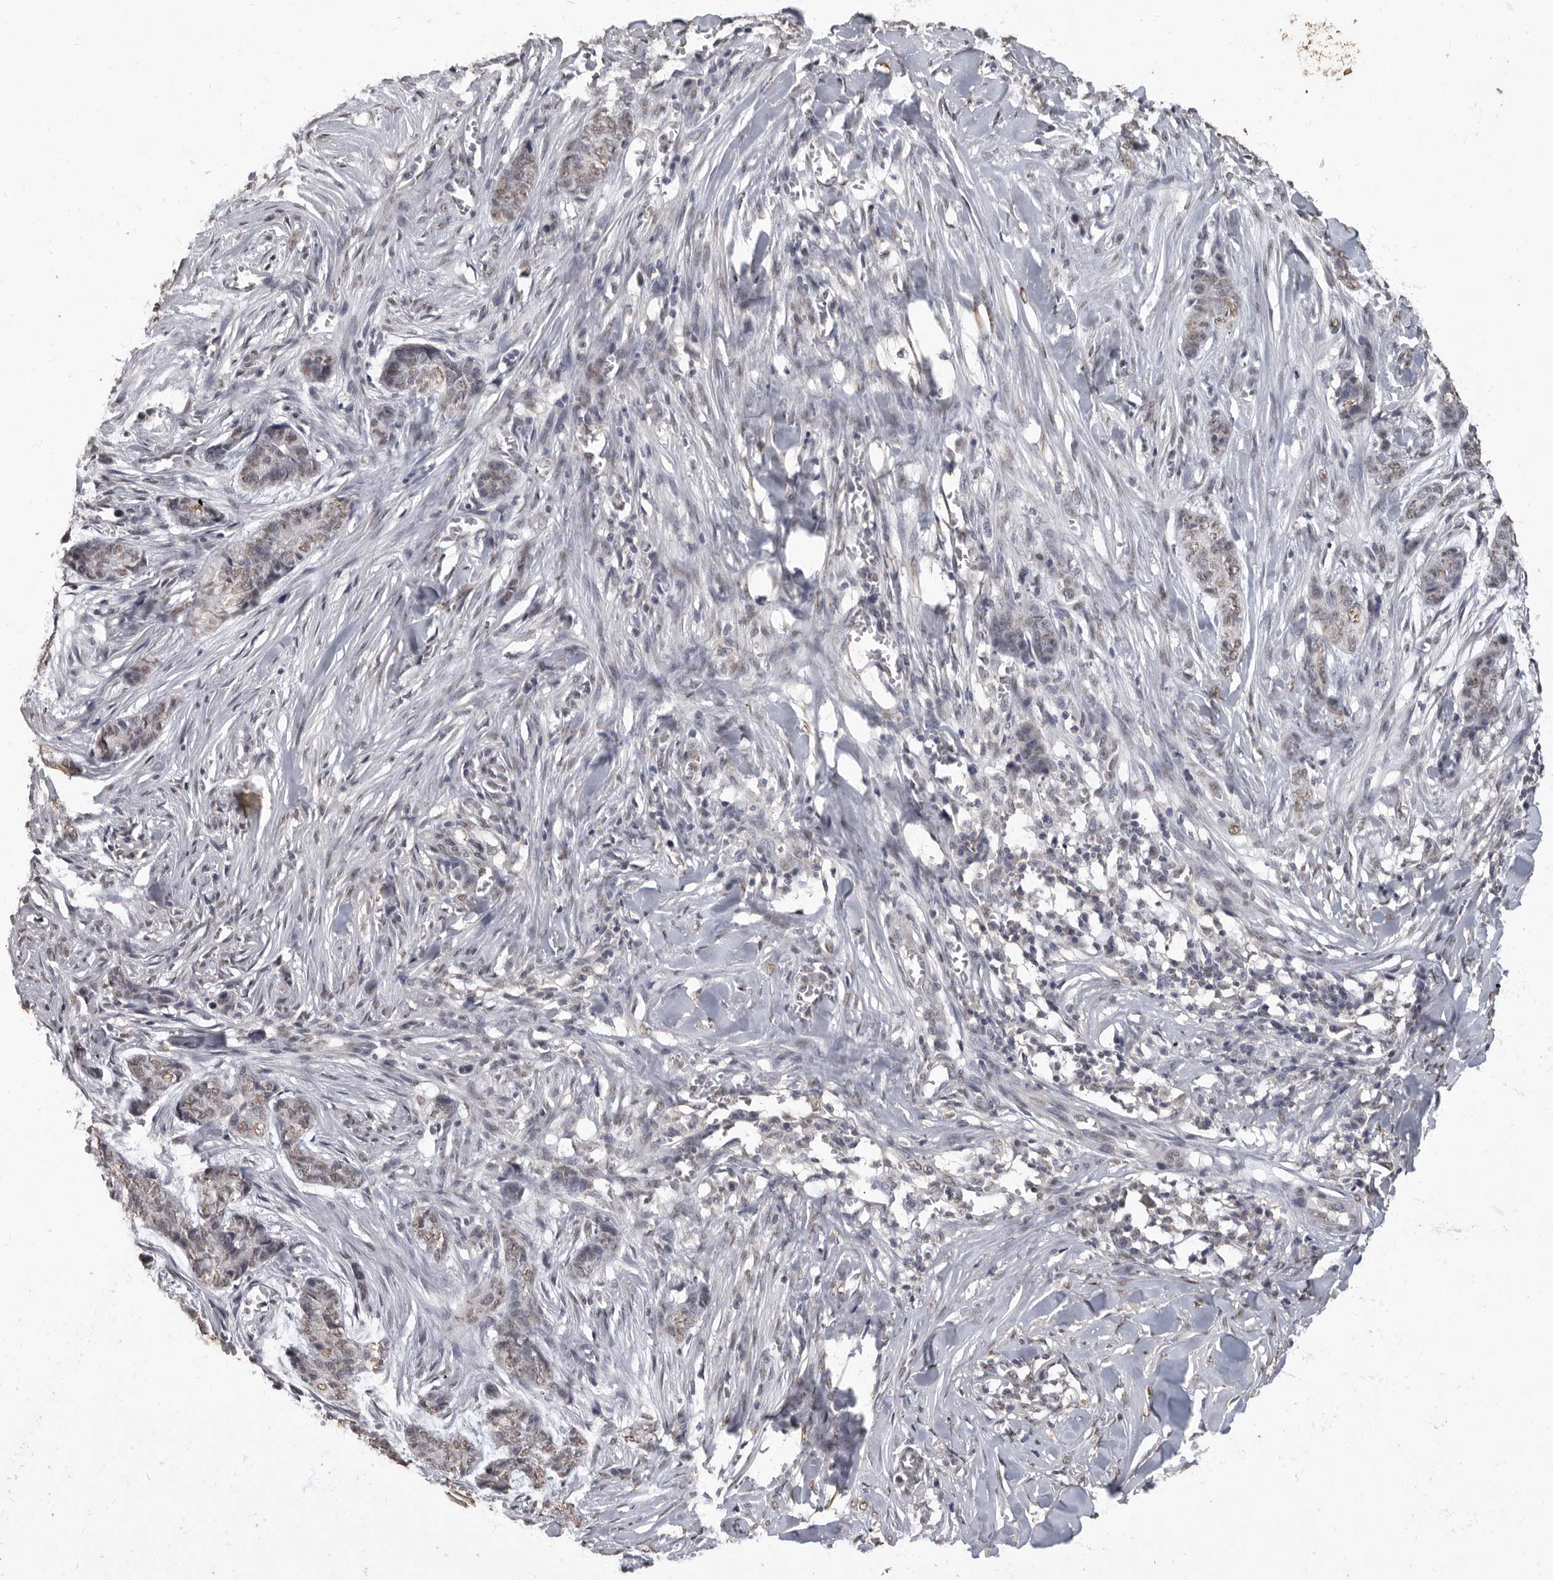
{"staining": {"intensity": "weak", "quantity": "25%-75%", "location": "nuclear"}, "tissue": "skin cancer", "cell_type": "Tumor cells", "image_type": "cancer", "snomed": [{"axis": "morphology", "description": "Basal cell carcinoma"}, {"axis": "topography", "description": "Skin"}], "caption": "Skin cancer stained with DAB (3,3'-diaminobenzidine) immunohistochemistry demonstrates low levels of weak nuclear staining in about 25%-75% of tumor cells.", "gene": "NBL1", "patient": {"sex": "female", "age": 64}}